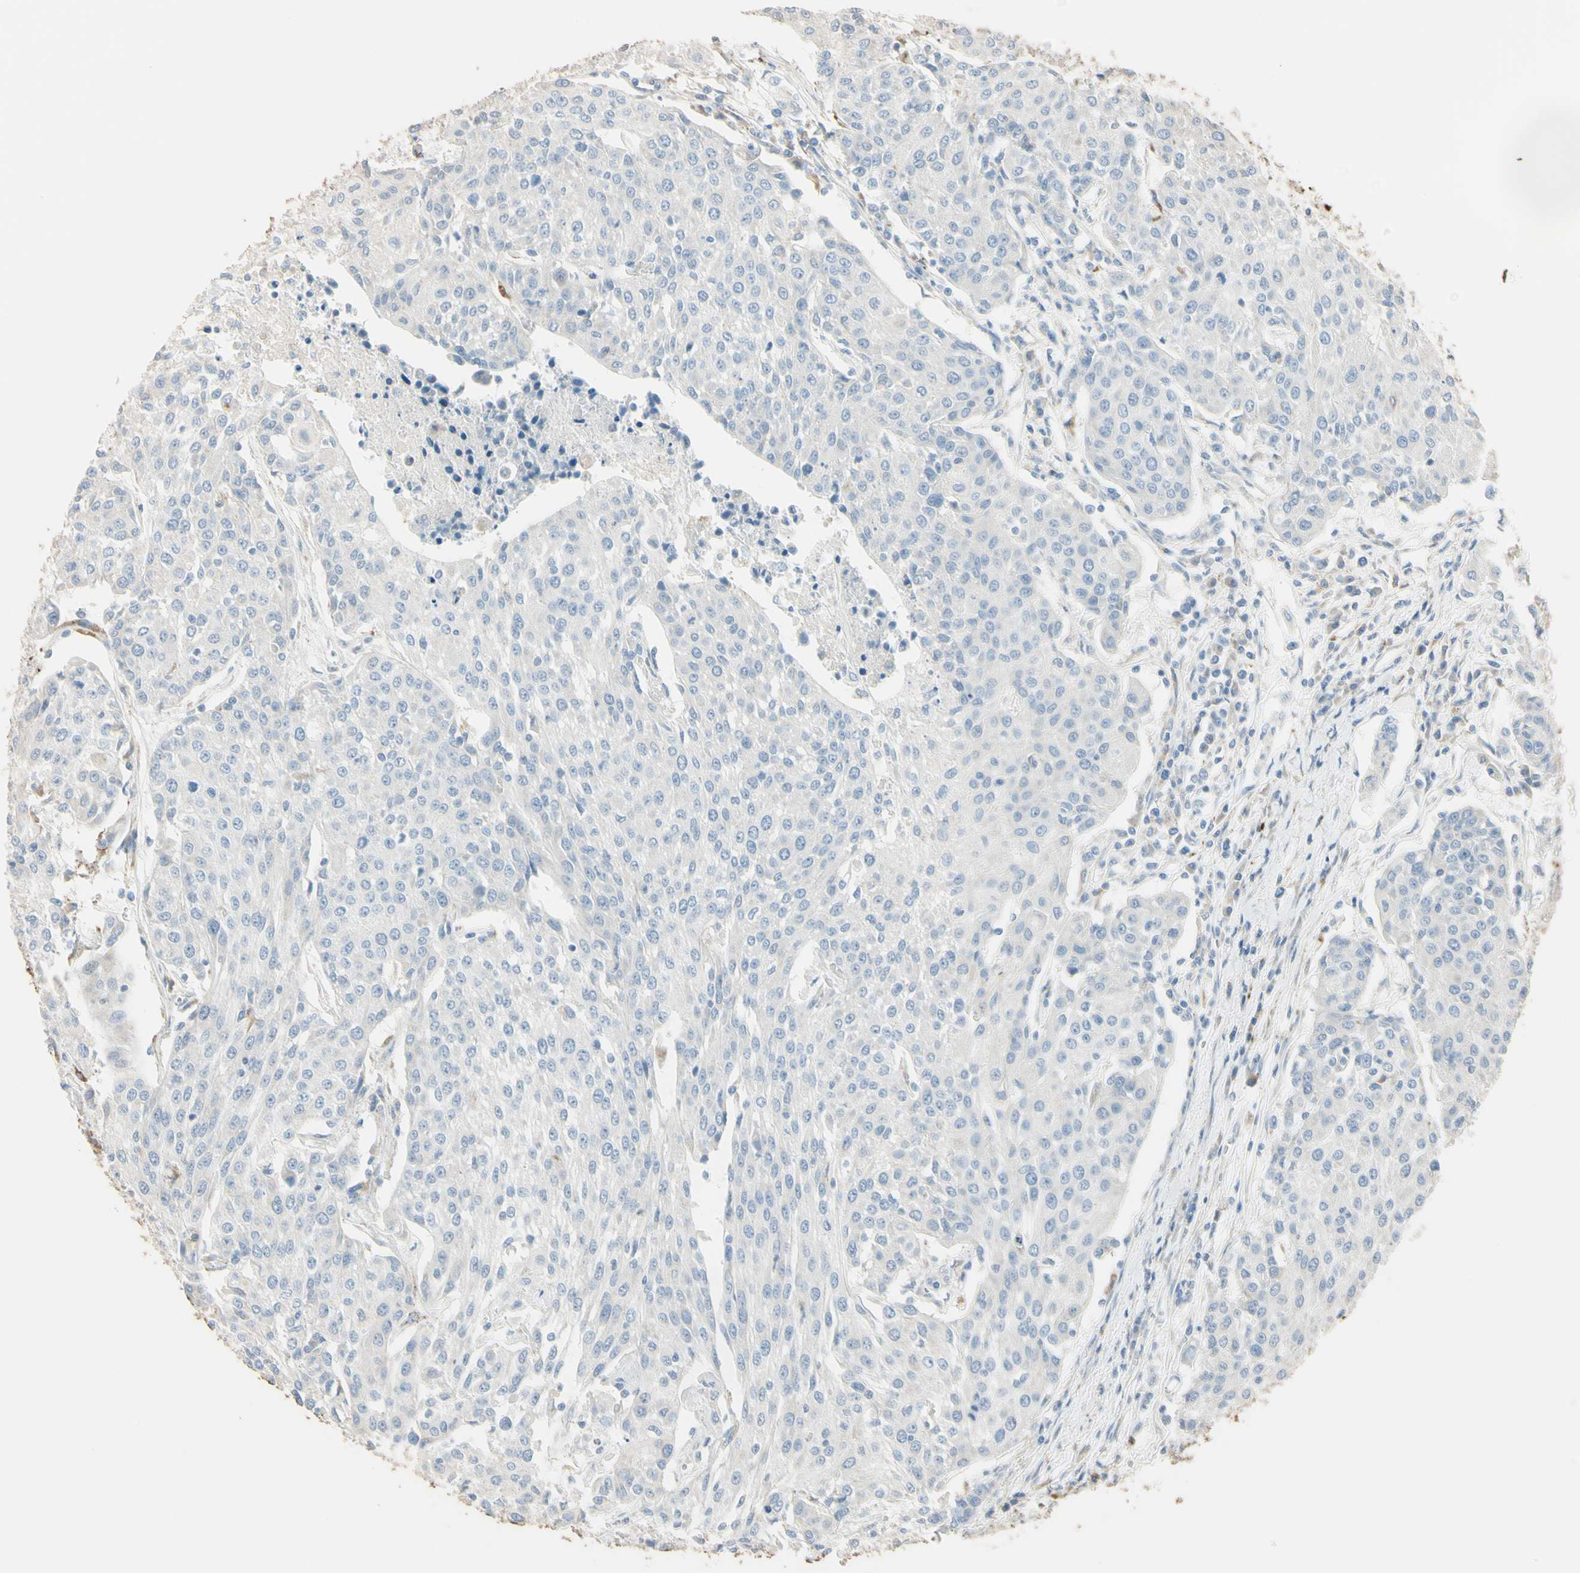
{"staining": {"intensity": "negative", "quantity": "none", "location": "none"}, "tissue": "urothelial cancer", "cell_type": "Tumor cells", "image_type": "cancer", "snomed": [{"axis": "morphology", "description": "Urothelial carcinoma, High grade"}, {"axis": "topography", "description": "Urinary bladder"}], "caption": "IHC of human high-grade urothelial carcinoma exhibits no staining in tumor cells.", "gene": "ANGPTL1", "patient": {"sex": "female", "age": 85}}